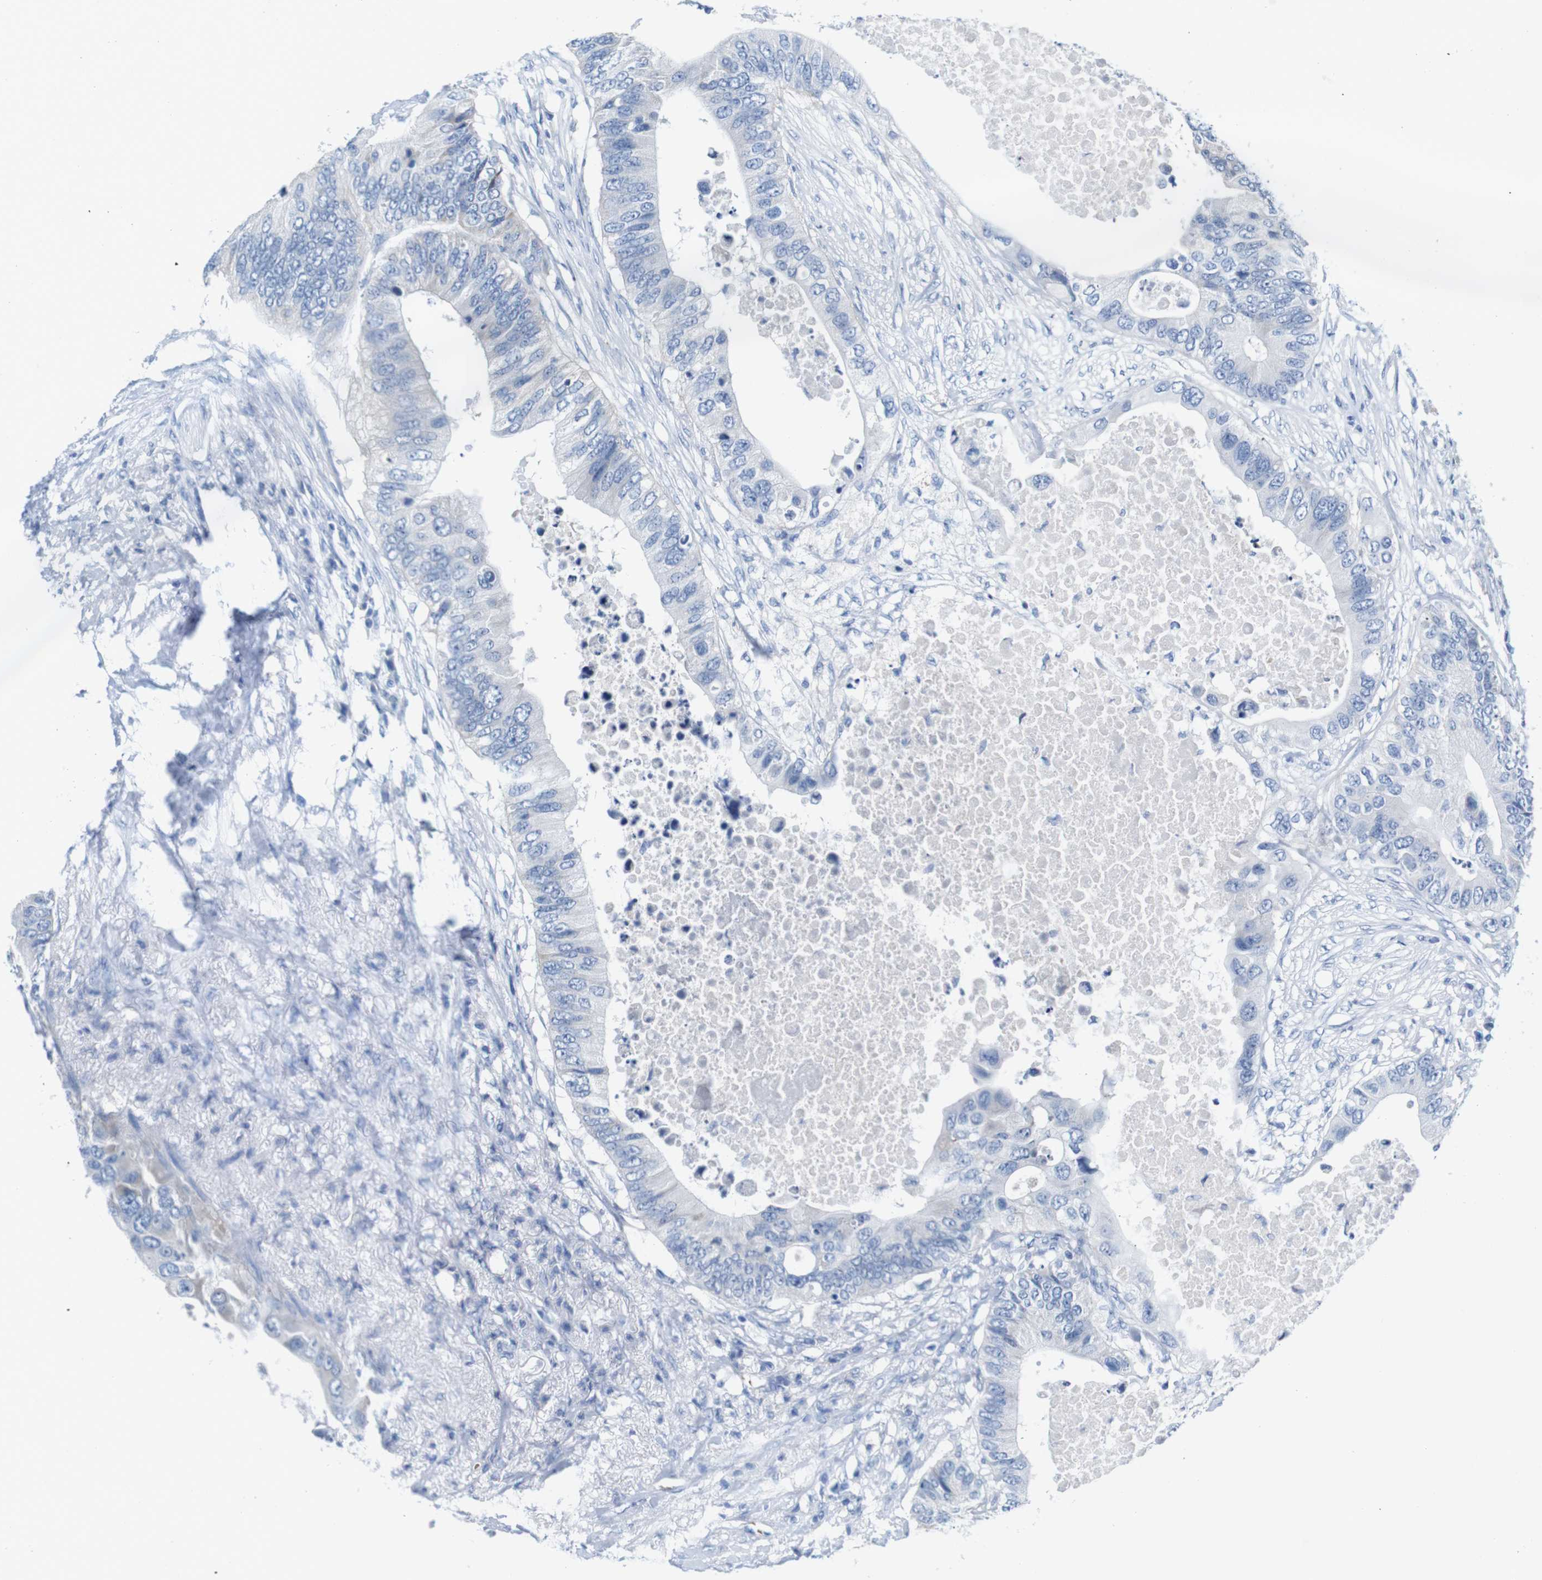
{"staining": {"intensity": "negative", "quantity": "none", "location": "none"}, "tissue": "colorectal cancer", "cell_type": "Tumor cells", "image_type": "cancer", "snomed": [{"axis": "morphology", "description": "Adenocarcinoma, NOS"}, {"axis": "topography", "description": "Colon"}], "caption": "Protein analysis of colorectal cancer (adenocarcinoma) reveals no significant staining in tumor cells.", "gene": "IGSF8", "patient": {"sex": "male", "age": 71}}